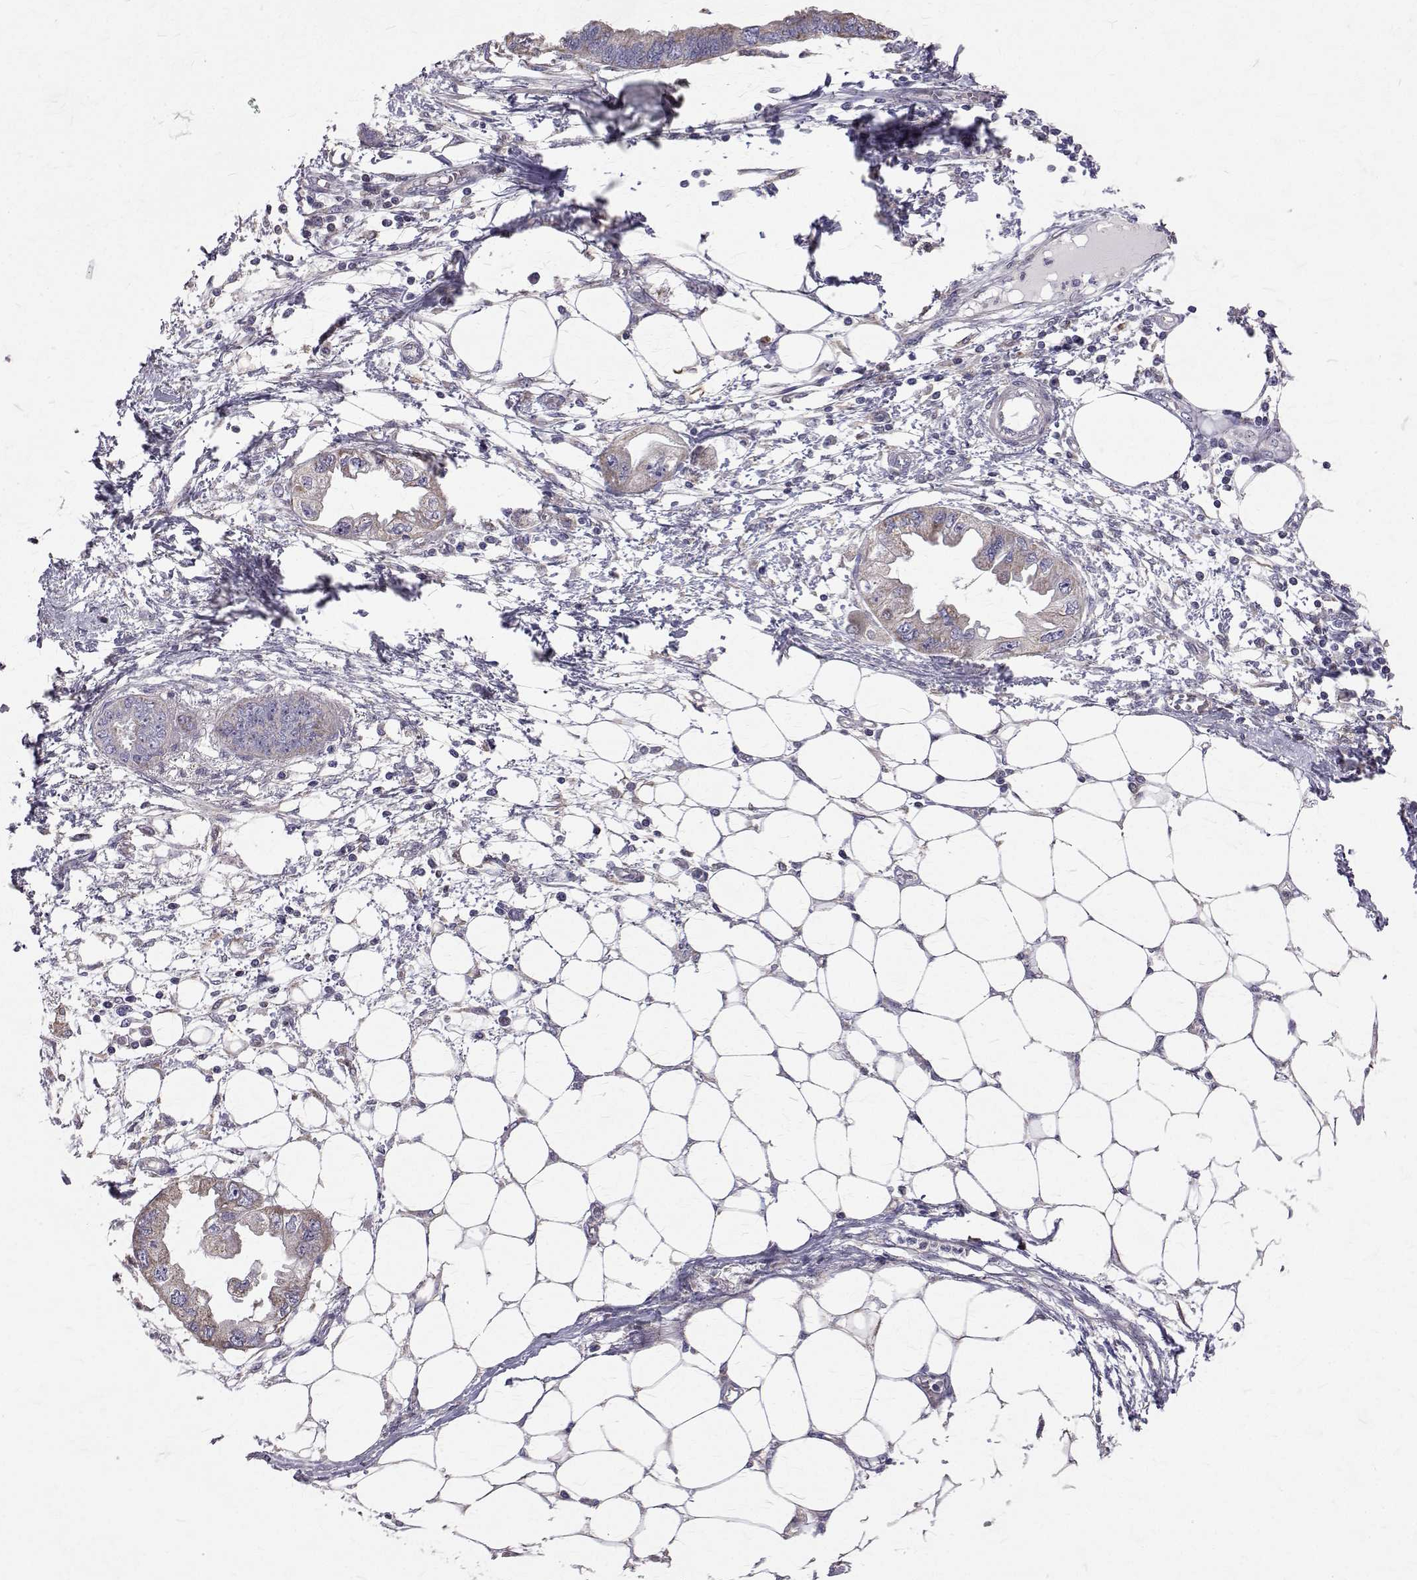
{"staining": {"intensity": "negative", "quantity": "none", "location": "none"}, "tissue": "endometrial cancer", "cell_type": "Tumor cells", "image_type": "cancer", "snomed": [{"axis": "morphology", "description": "Adenocarcinoma, NOS"}, {"axis": "morphology", "description": "Adenocarcinoma, metastatic, NOS"}, {"axis": "topography", "description": "Adipose tissue"}, {"axis": "topography", "description": "Endometrium"}], "caption": "Immunohistochemistry micrograph of neoplastic tissue: human endometrial cancer (metastatic adenocarcinoma) stained with DAB exhibits no significant protein staining in tumor cells.", "gene": "CCDC89", "patient": {"sex": "female", "age": 67}}